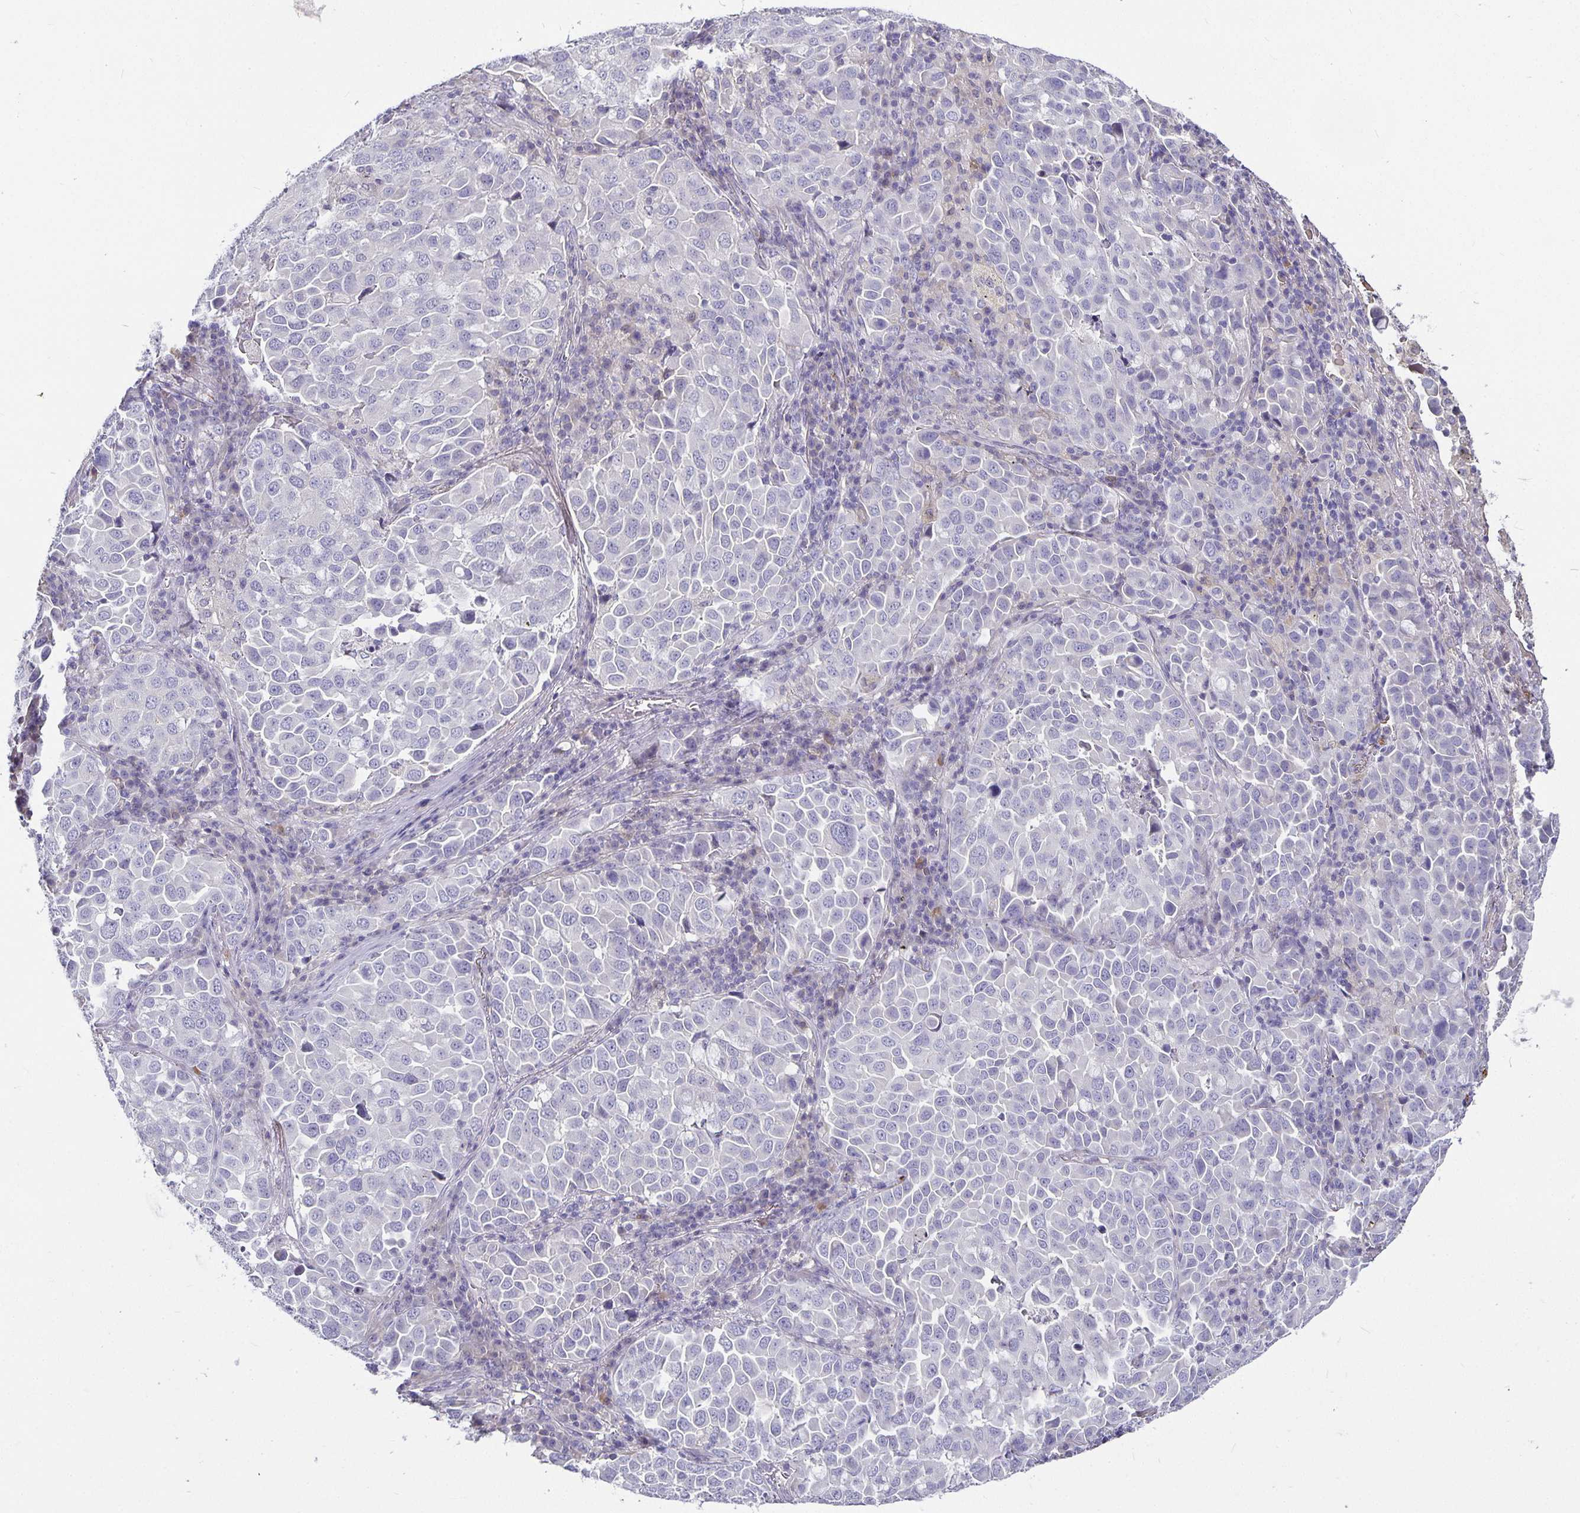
{"staining": {"intensity": "negative", "quantity": "none", "location": "none"}, "tissue": "lung cancer", "cell_type": "Tumor cells", "image_type": "cancer", "snomed": [{"axis": "morphology", "description": "Adenocarcinoma, NOS"}, {"axis": "morphology", "description": "Adenocarcinoma, metastatic, NOS"}, {"axis": "topography", "description": "Lymph node"}, {"axis": "topography", "description": "Lung"}], "caption": "DAB immunohistochemical staining of lung cancer displays no significant positivity in tumor cells.", "gene": "CA12", "patient": {"sex": "female", "age": 65}}